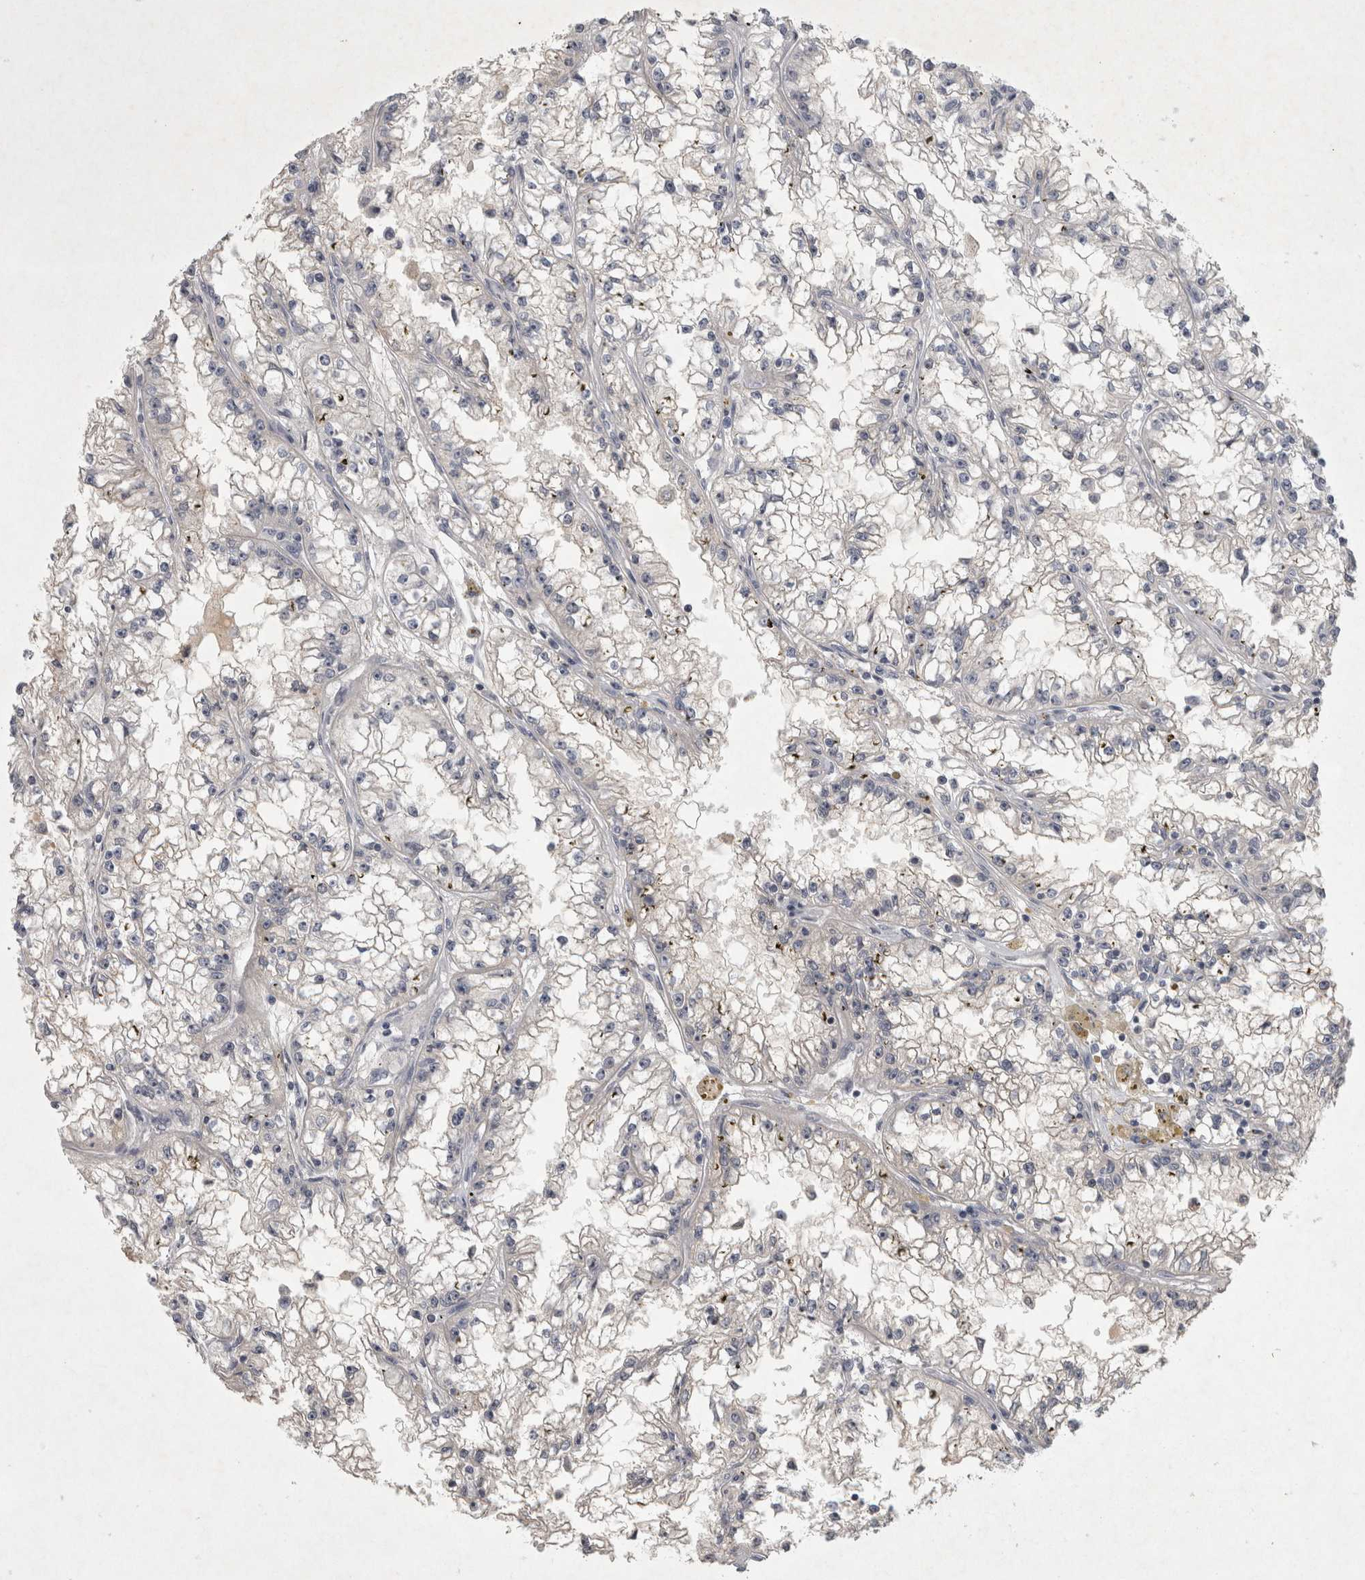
{"staining": {"intensity": "negative", "quantity": "none", "location": "none"}, "tissue": "renal cancer", "cell_type": "Tumor cells", "image_type": "cancer", "snomed": [{"axis": "morphology", "description": "Adenocarcinoma, NOS"}, {"axis": "topography", "description": "Kidney"}], "caption": "Immunohistochemistry (IHC) of renal cancer (adenocarcinoma) shows no staining in tumor cells.", "gene": "ENPP7", "patient": {"sex": "male", "age": 56}}